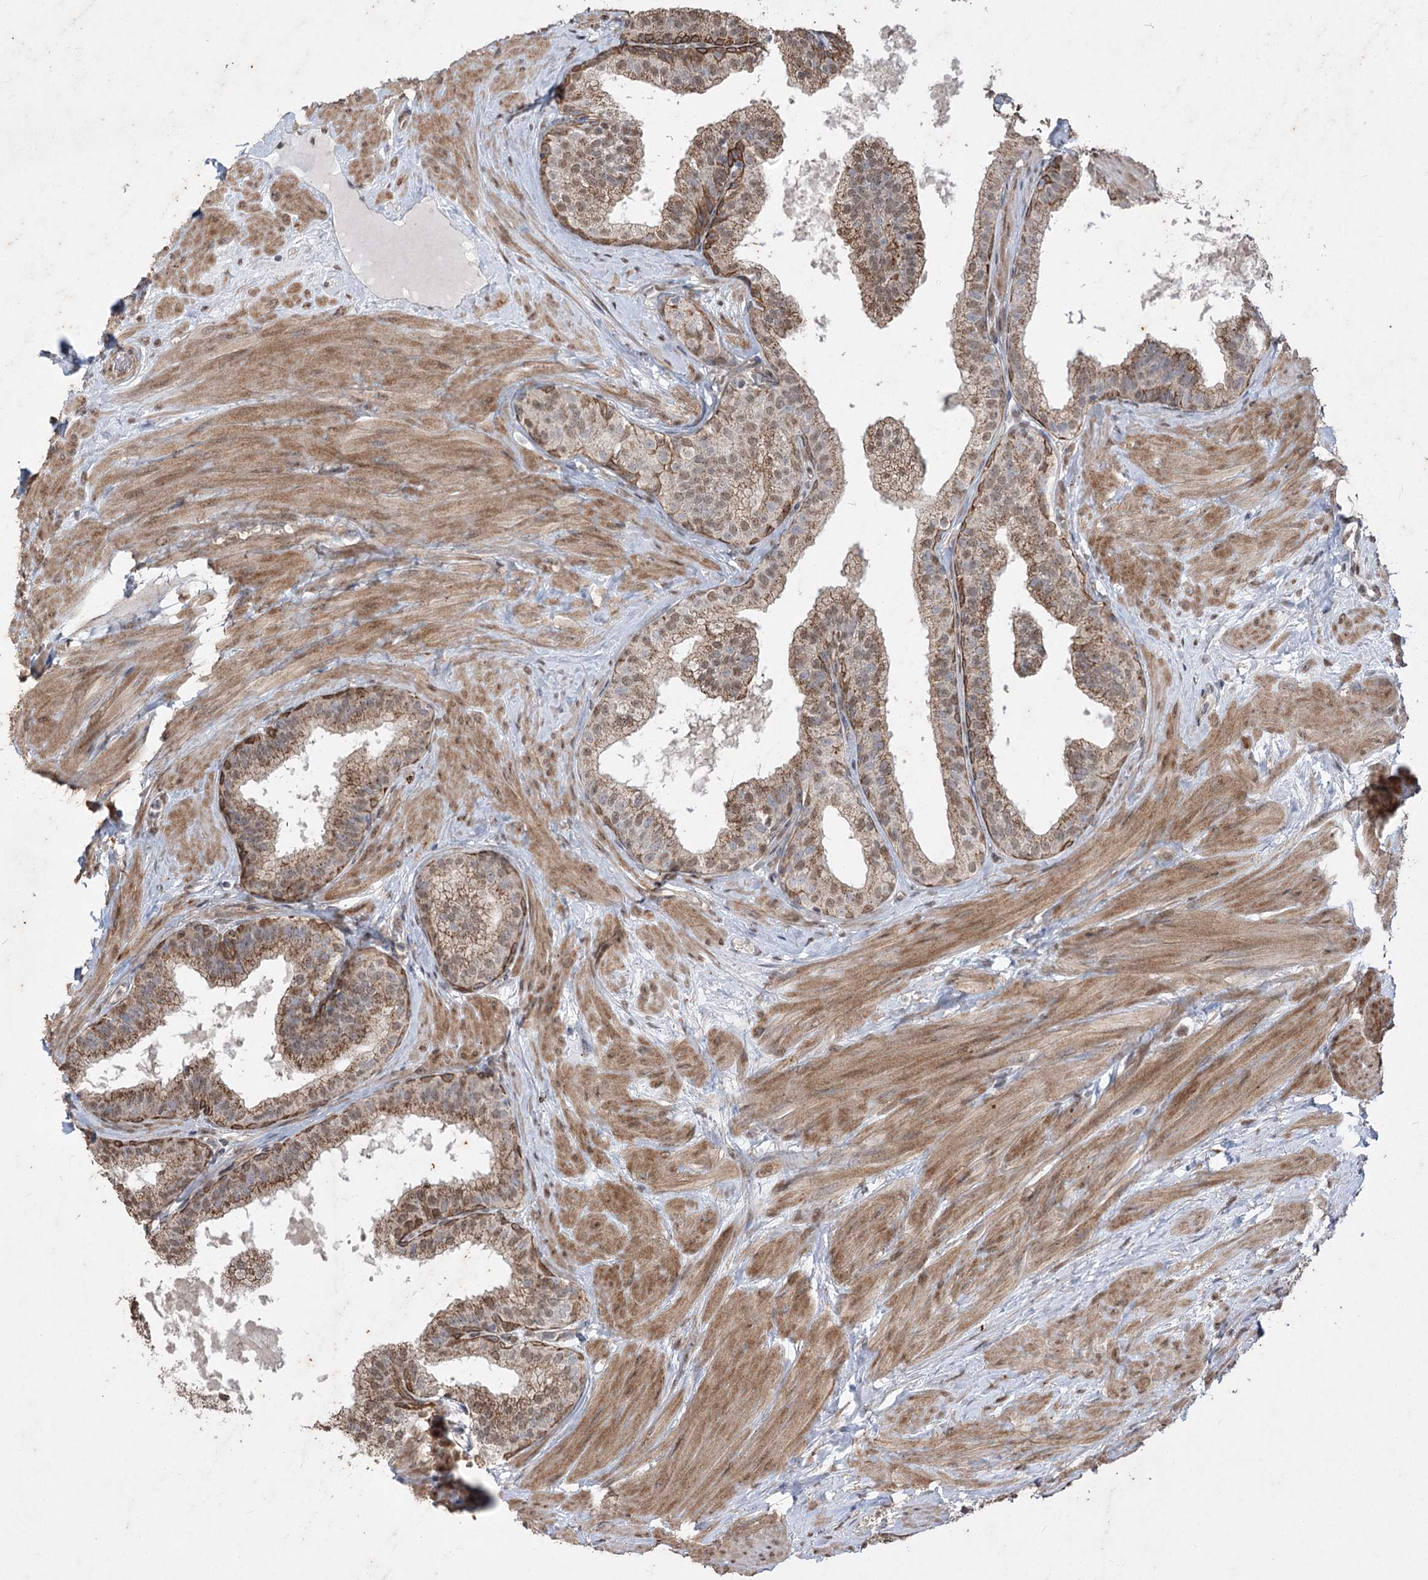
{"staining": {"intensity": "moderate", "quantity": ">75%", "location": "cytoplasmic/membranous,nuclear"}, "tissue": "prostate", "cell_type": "Glandular cells", "image_type": "normal", "snomed": [{"axis": "morphology", "description": "Normal tissue, NOS"}, {"axis": "topography", "description": "Prostate"}], "caption": "Brown immunohistochemical staining in unremarkable human prostate demonstrates moderate cytoplasmic/membranous,nuclear staining in about >75% of glandular cells.", "gene": "ZSCAN23", "patient": {"sex": "male", "age": 60}}